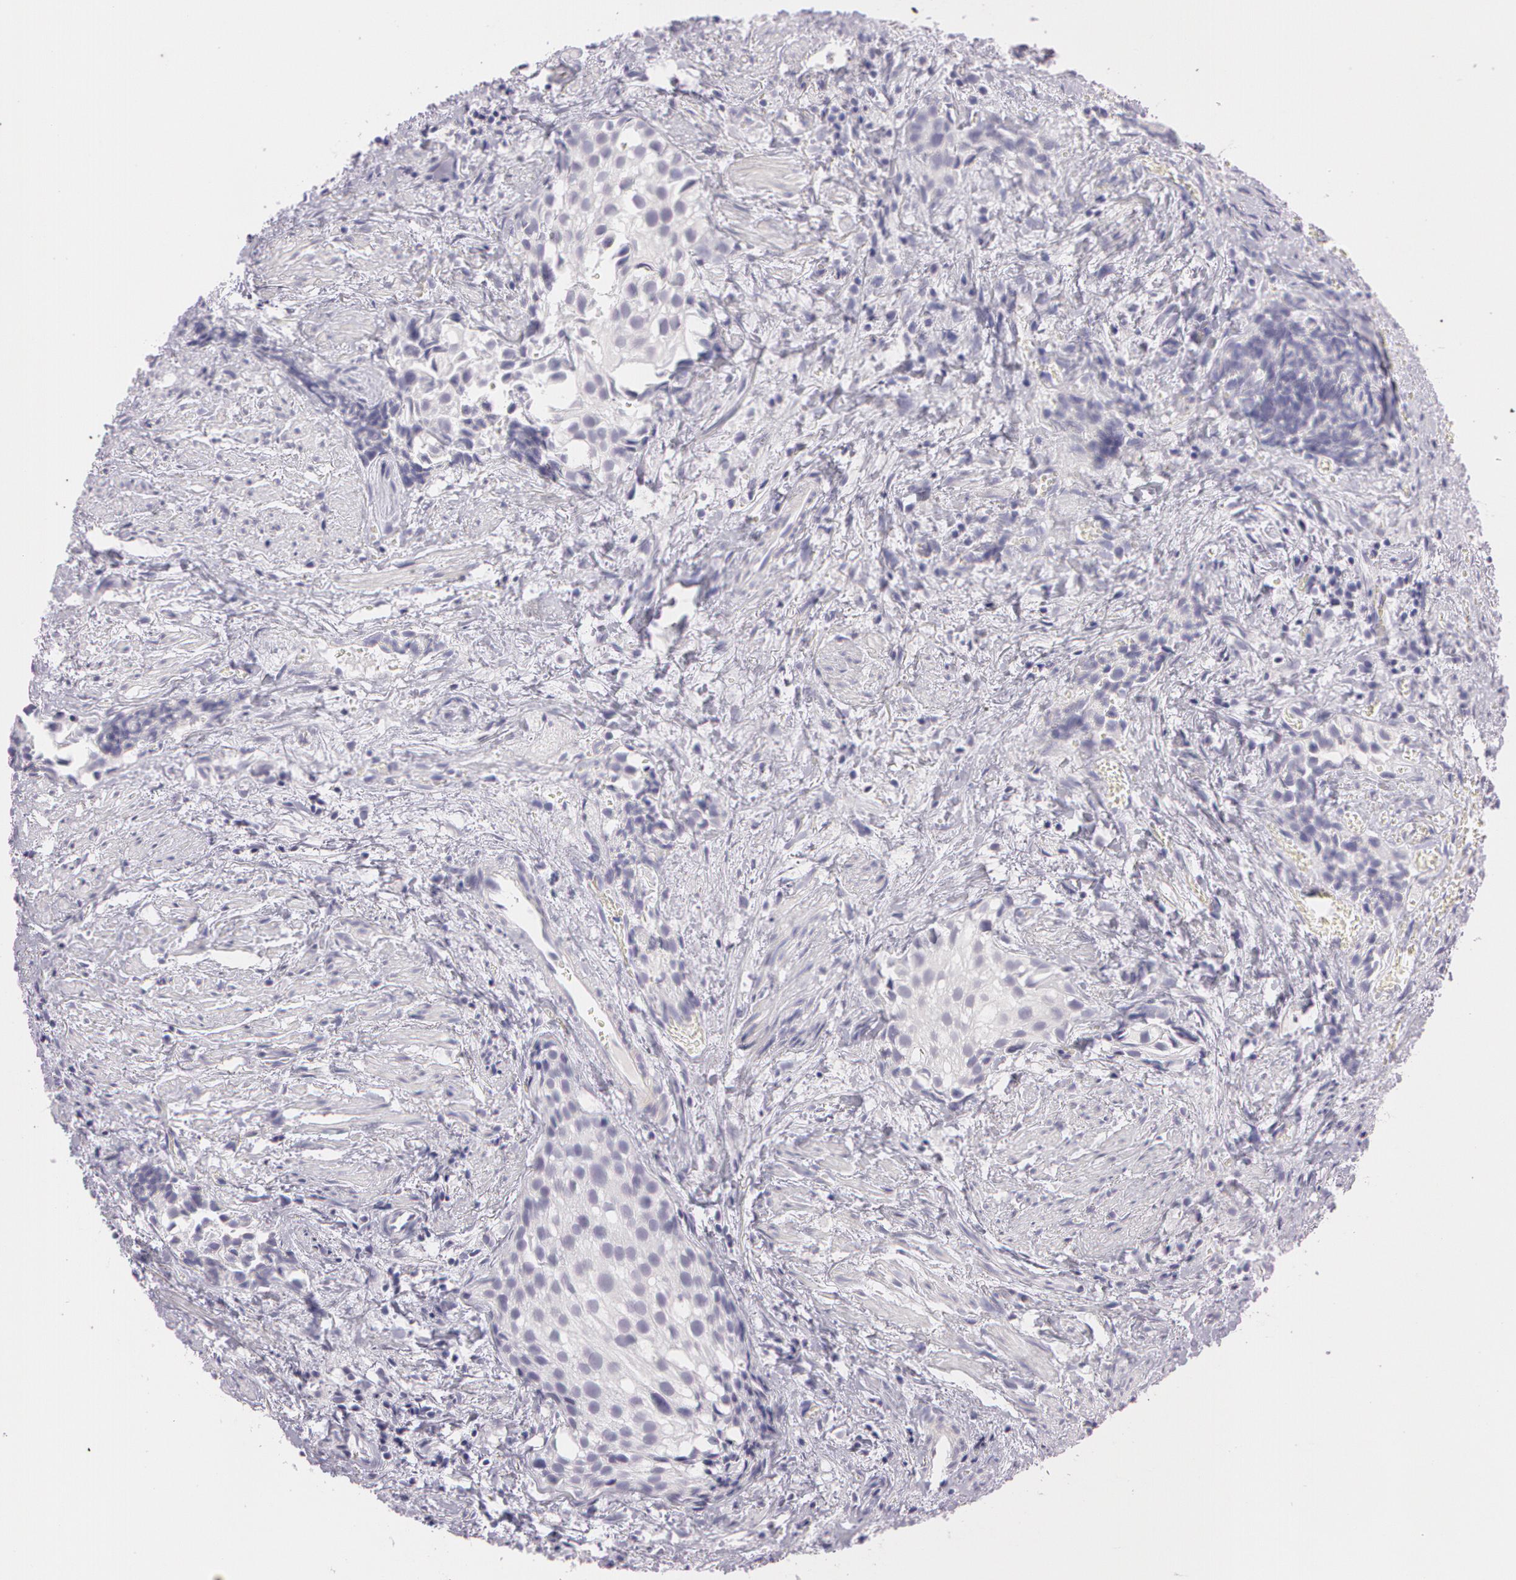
{"staining": {"intensity": "negative", "quantity": "none", "location": "none"}, "tissue": "urothelial cancer", "cell_type": "Tumor cells", "image_type": "cancer", "snomed": [{"axis": "morphology", "description": "Urothelial carcinoma, High grade"}, {"axis": "topography", "description": "Urinary bladder"}], "caption": "This is a micrograph of IHC staining of high-grade urothelial carcinoma, which shows no staining in tumor cells. The staining is performed using DAB brown chromogen with nuclei counter-stained in using hematoxylin.", "gene": "OTC", "patient": {"sex": "female", "age": 78}}